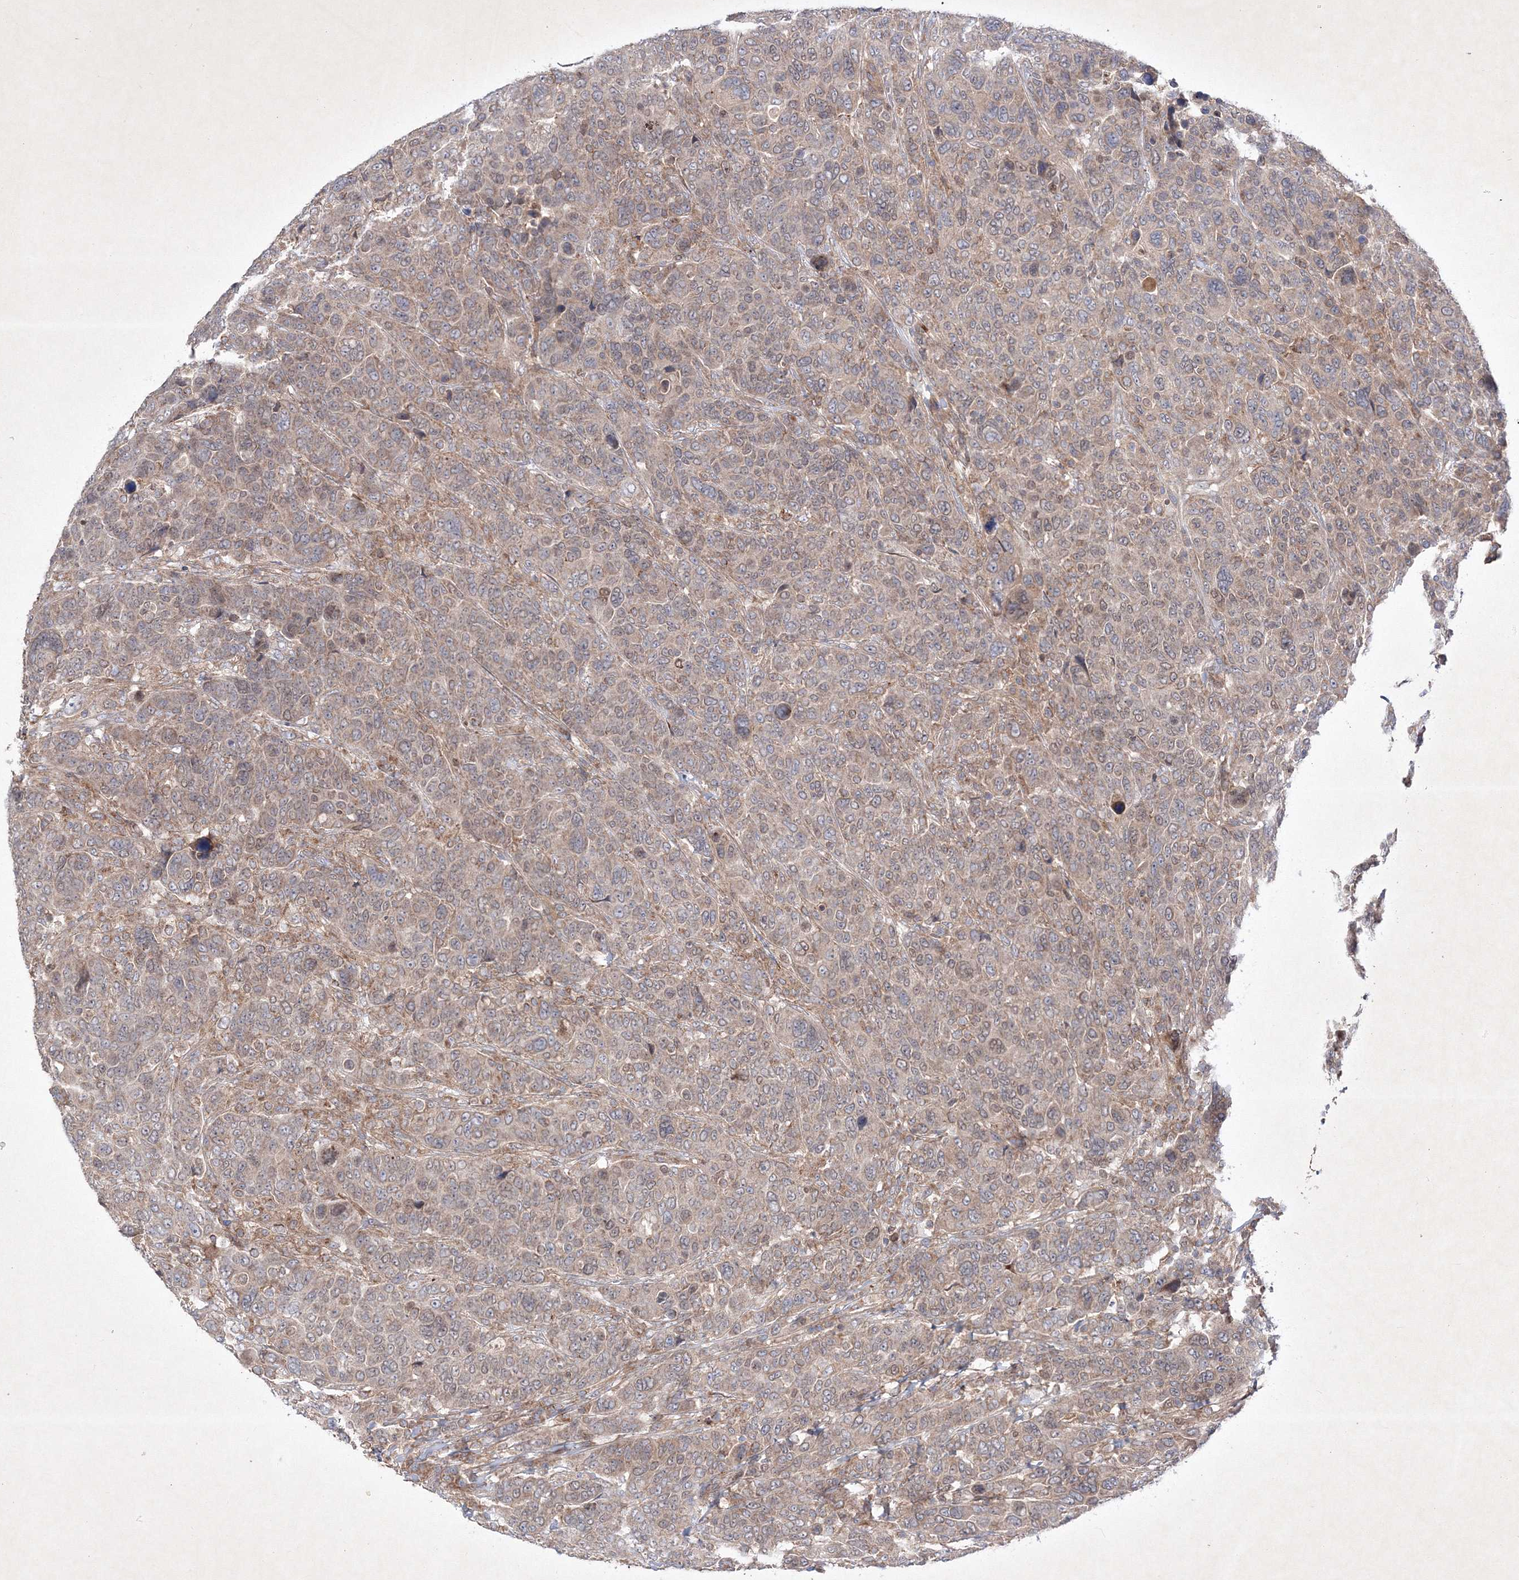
{"staining": {"intensity": "weak", "quantity": "25%-75%", "location": "cytoplasmic/membranous,nuclear"}, "tissue": "breast cancer", "cell_type": "Tumor cells", "image_type": "cancer", "snomed": [{"axis": "morphology", "description": "Duct carcinoma"}, {"axis": "topography", "description": "Breast"}], "caption": "Immunohistochemistry histopathology image of human infiltrating ductal carcinoma (breast) stained for a protein (brown), which reveals low levels of weak cytoplasmic/membranous and nuclear expression in approximately 25%-75% of tumor cells.", "gene": "OPA1", "patient": {"sex": "female", "age": 37}}